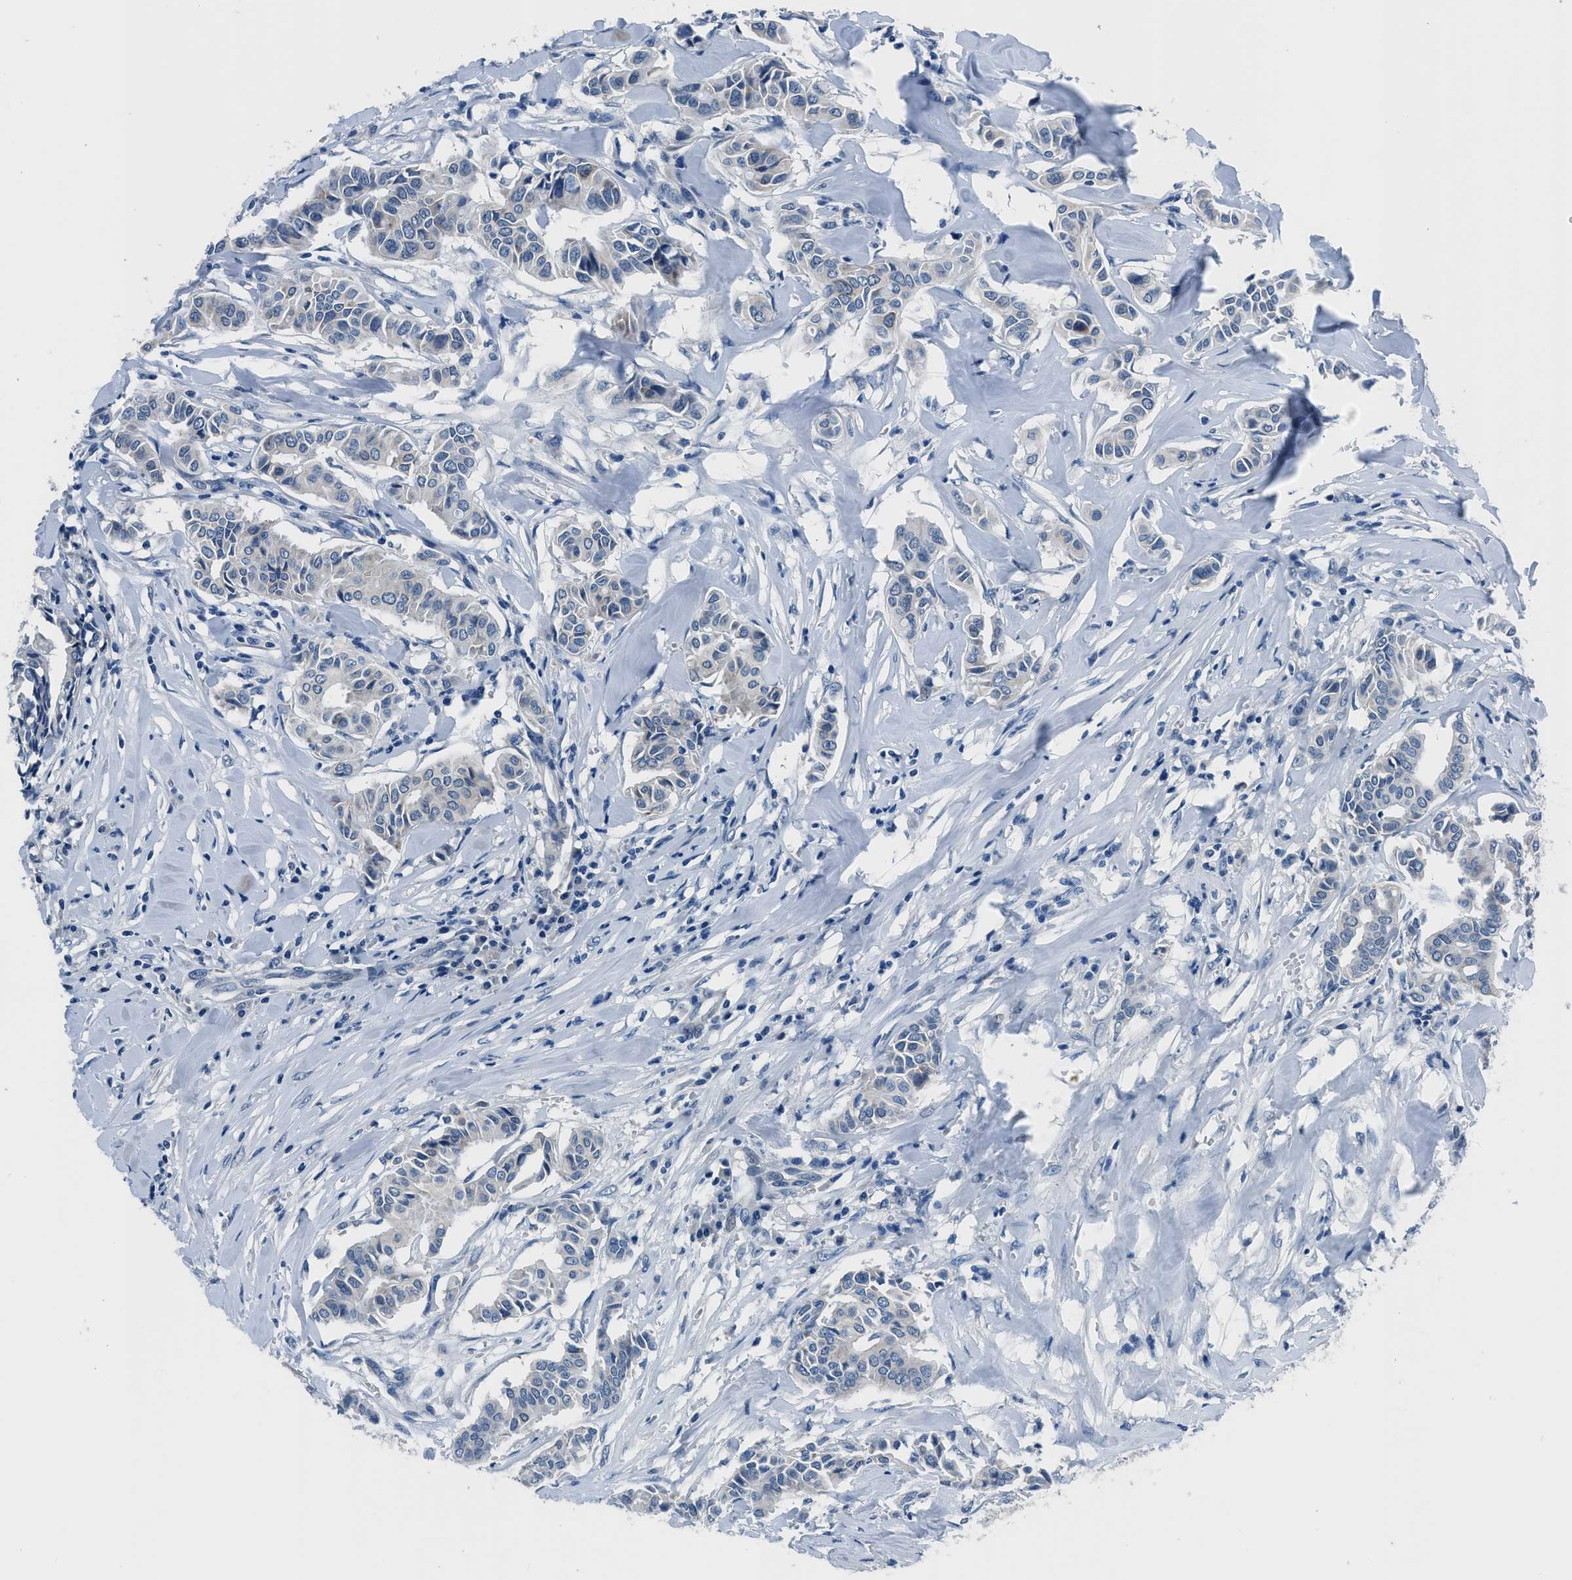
{"staining": {"intensity": "negative", "quantity": "none", "location": "none"}, "tissue": "head and neck cancer", "cell_type": "Tumor cells", "image_type": "cancer", "snomed": [{"axis": "morphology", "description": "Adenocarcinoma, NOS"}, {"axis": "topography", "description": "Salivary gland"}, {"axis": "topography", "description": "Head-Neck"}], "caption": "DAB (3,3'-diaminobenzidine) immunohistochemical staining of head and neck cancer (adenocarcinoma) reveals no significant staining in tumor cells.", "gene": "GJA3", "patient": {"sex": "female", "age": 59}}